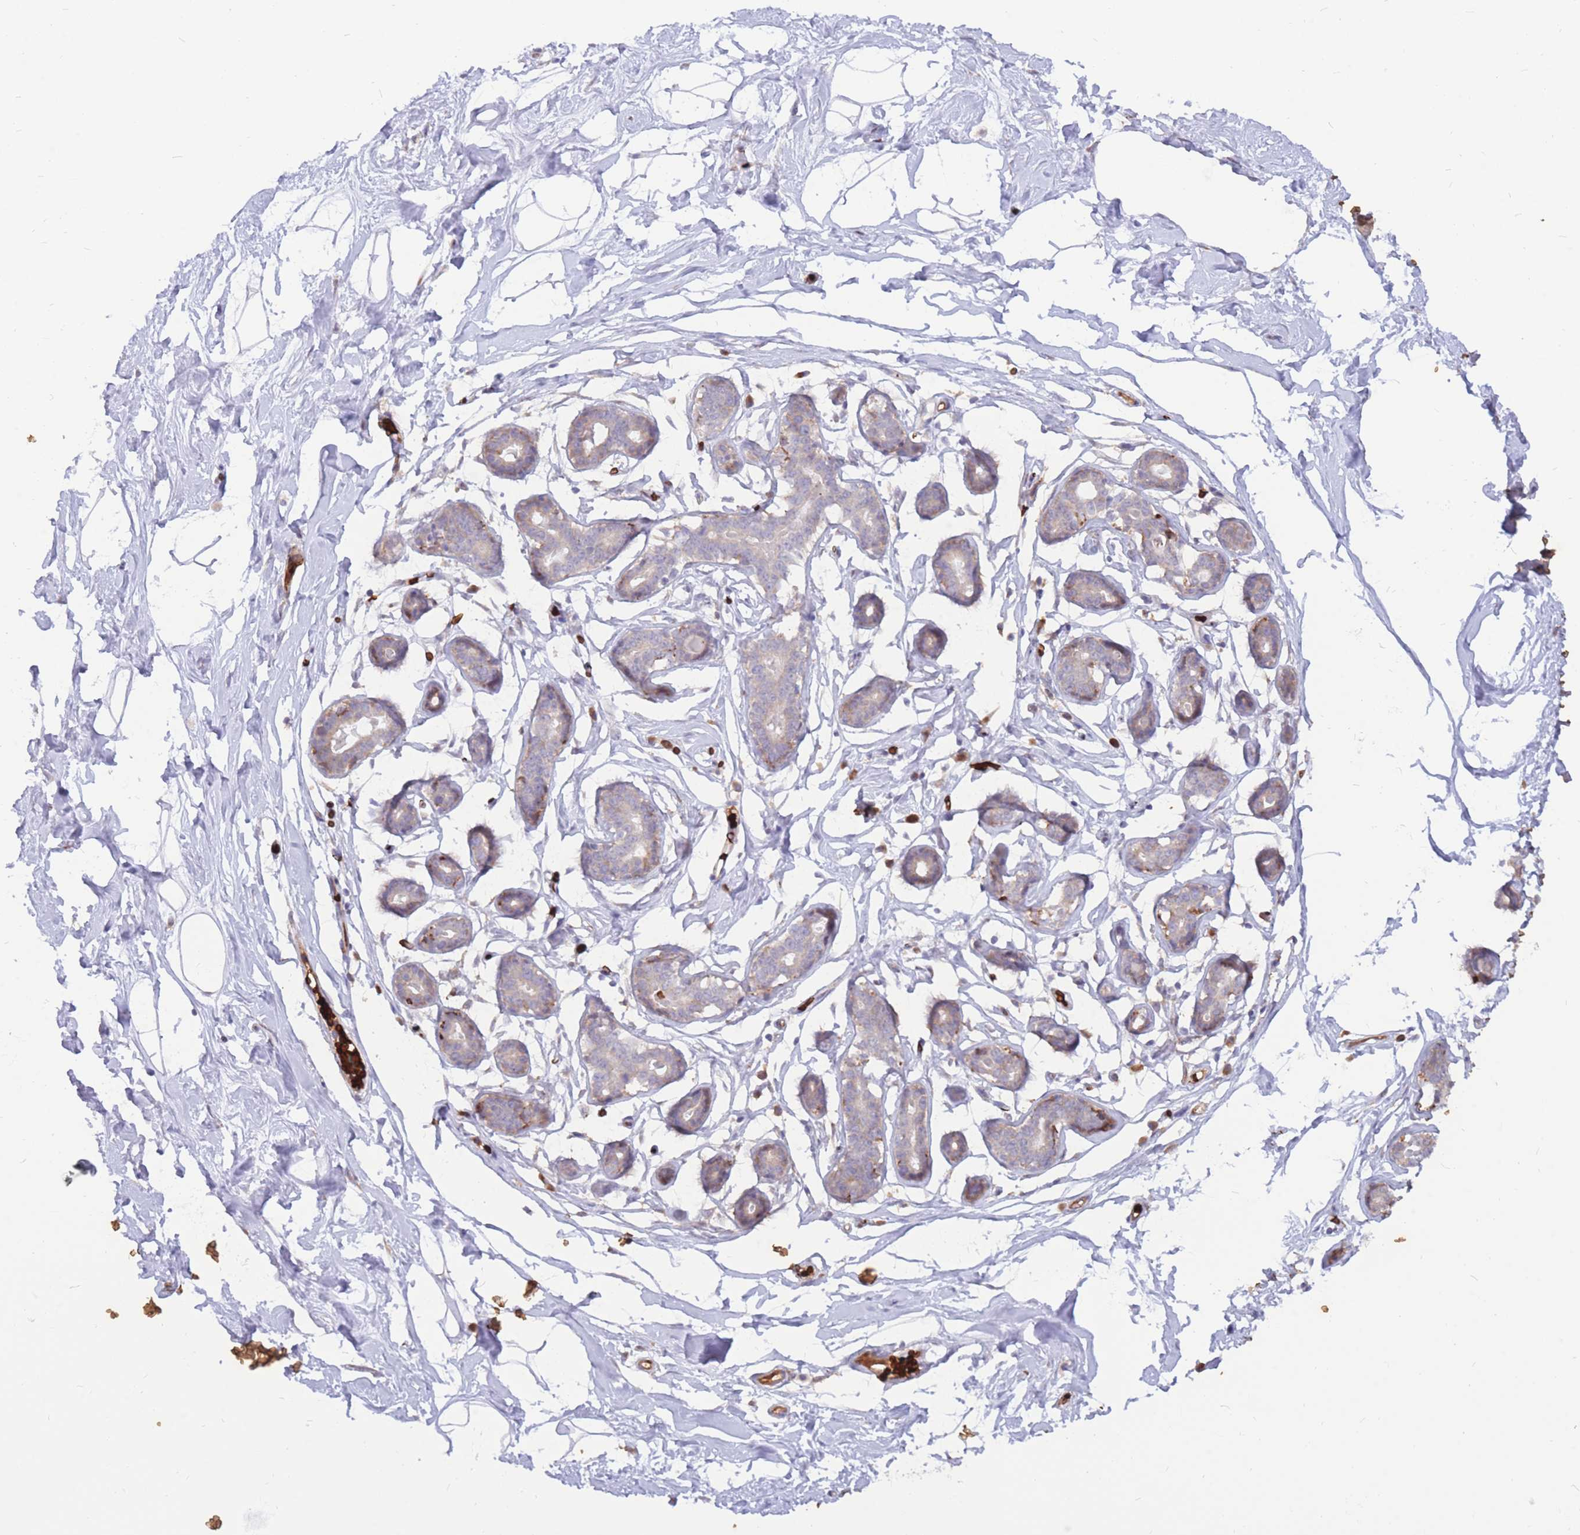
{"staining": {"intensity": "negative", "quantity": "none", "location": "none"}, "tissue": "breast", "cell_type": "Adipocytes", "image_type": "normal", "snomed": [{"axis": "morphology", "description": "Normal tissue, NOS"}, {"axis": "morphology", "description": "Adenoma, NOS"}, {"axis": "topography", "description": "Breast"}], "caption": "Micrograph shows no protein staining in adipocytes of normal breast.", "gene": "ATP10D", "patient": {"sex": "female", "age": 23}}